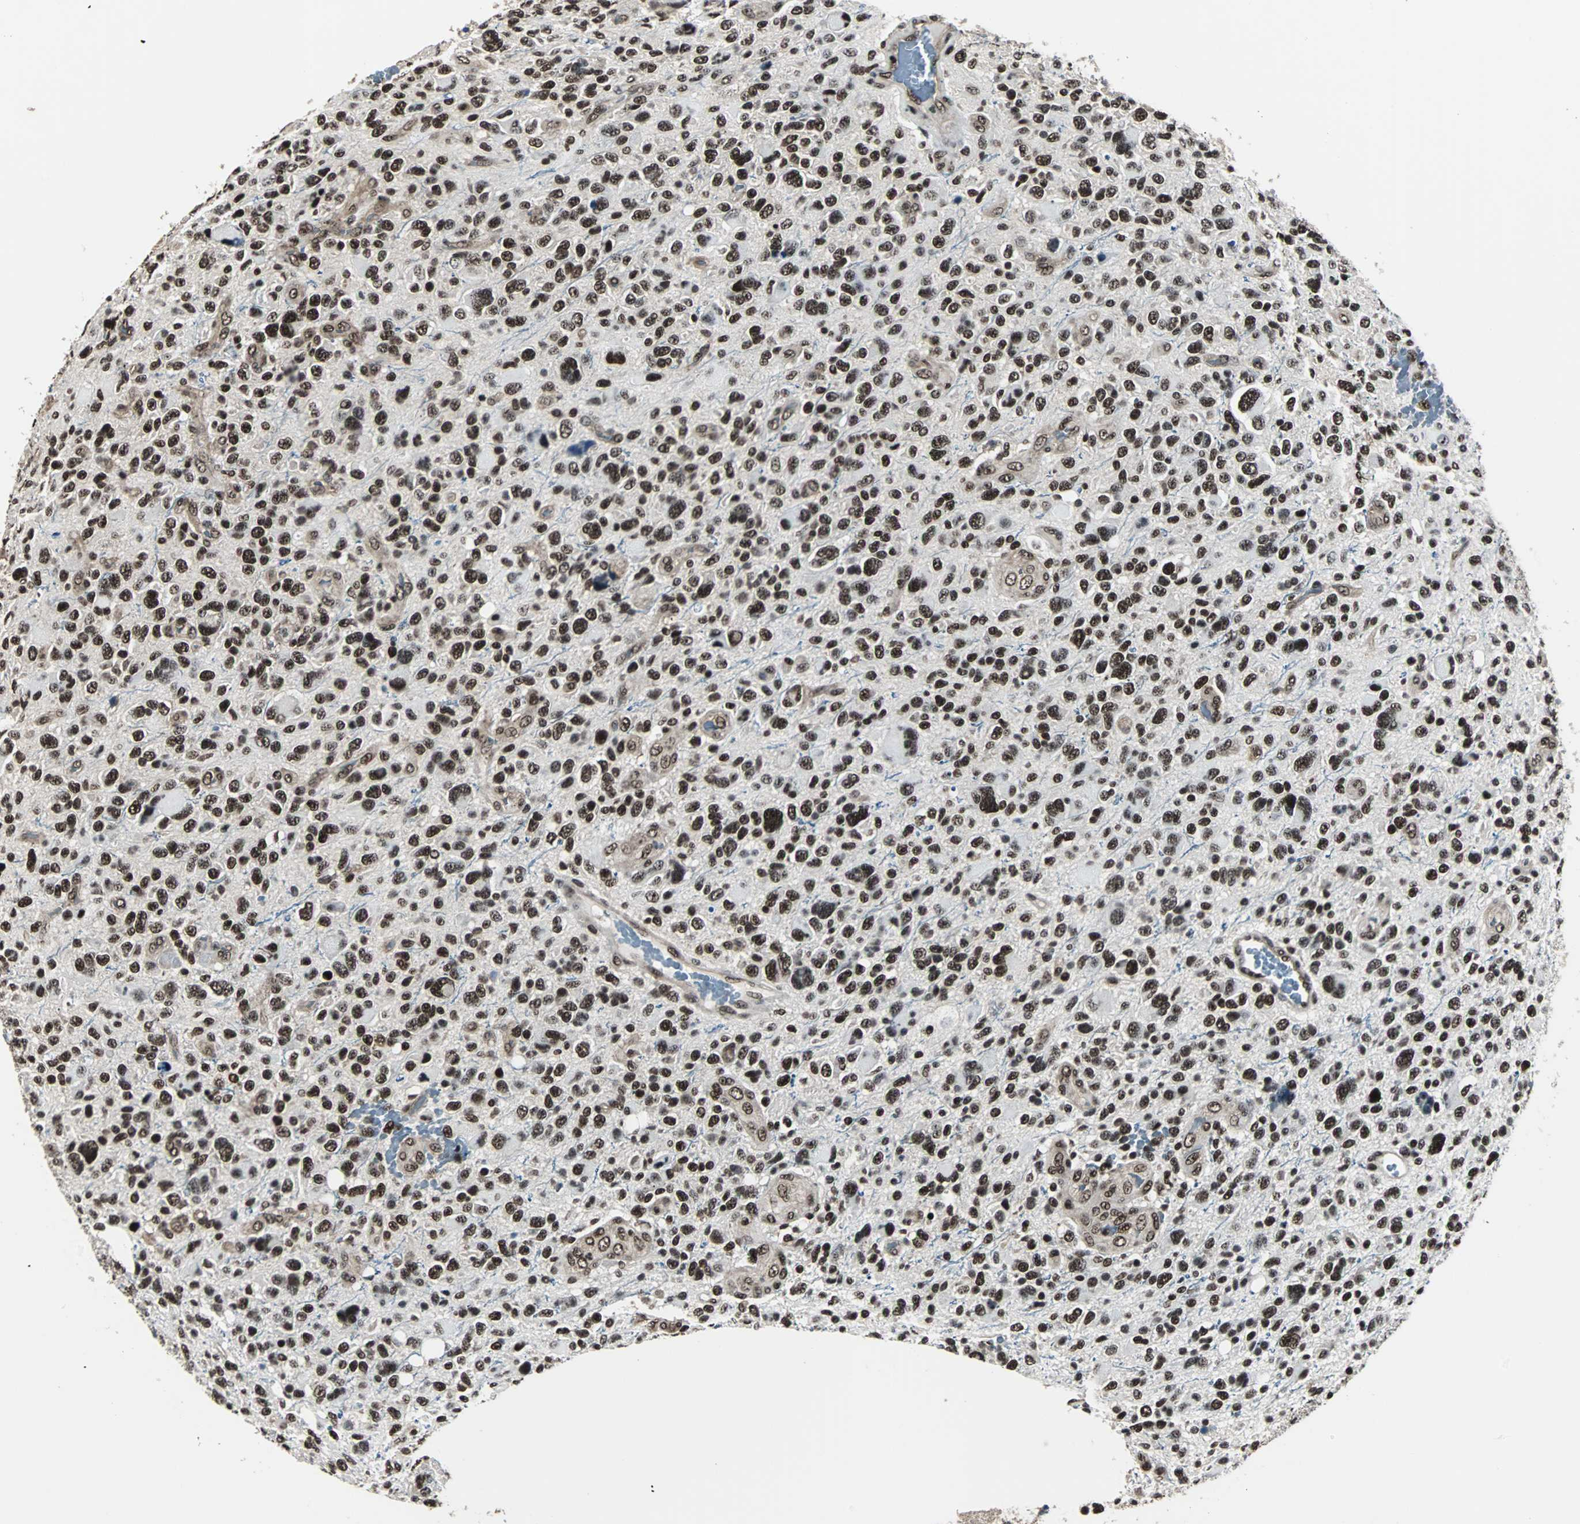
{"staining": {"intensity": "strong", "quantity": ">75%", "location": "nuclear"}, "tissue": "glioma", "cell_type": "Tumor cells", "image_type": "cancer", "snomed": [{"axis": "morphology", "description": "Glioma, malignant, High grade"}, {"axis": "topography", "description": "Brain"}], "caption": "The histopathology image demonstrates staining of malignant glioma (high-grade), revealing strong nuclear protein staining (brown color) within tumor cells.", "gene": "MKX", "patient": {"sex": "male", "age": 48}}